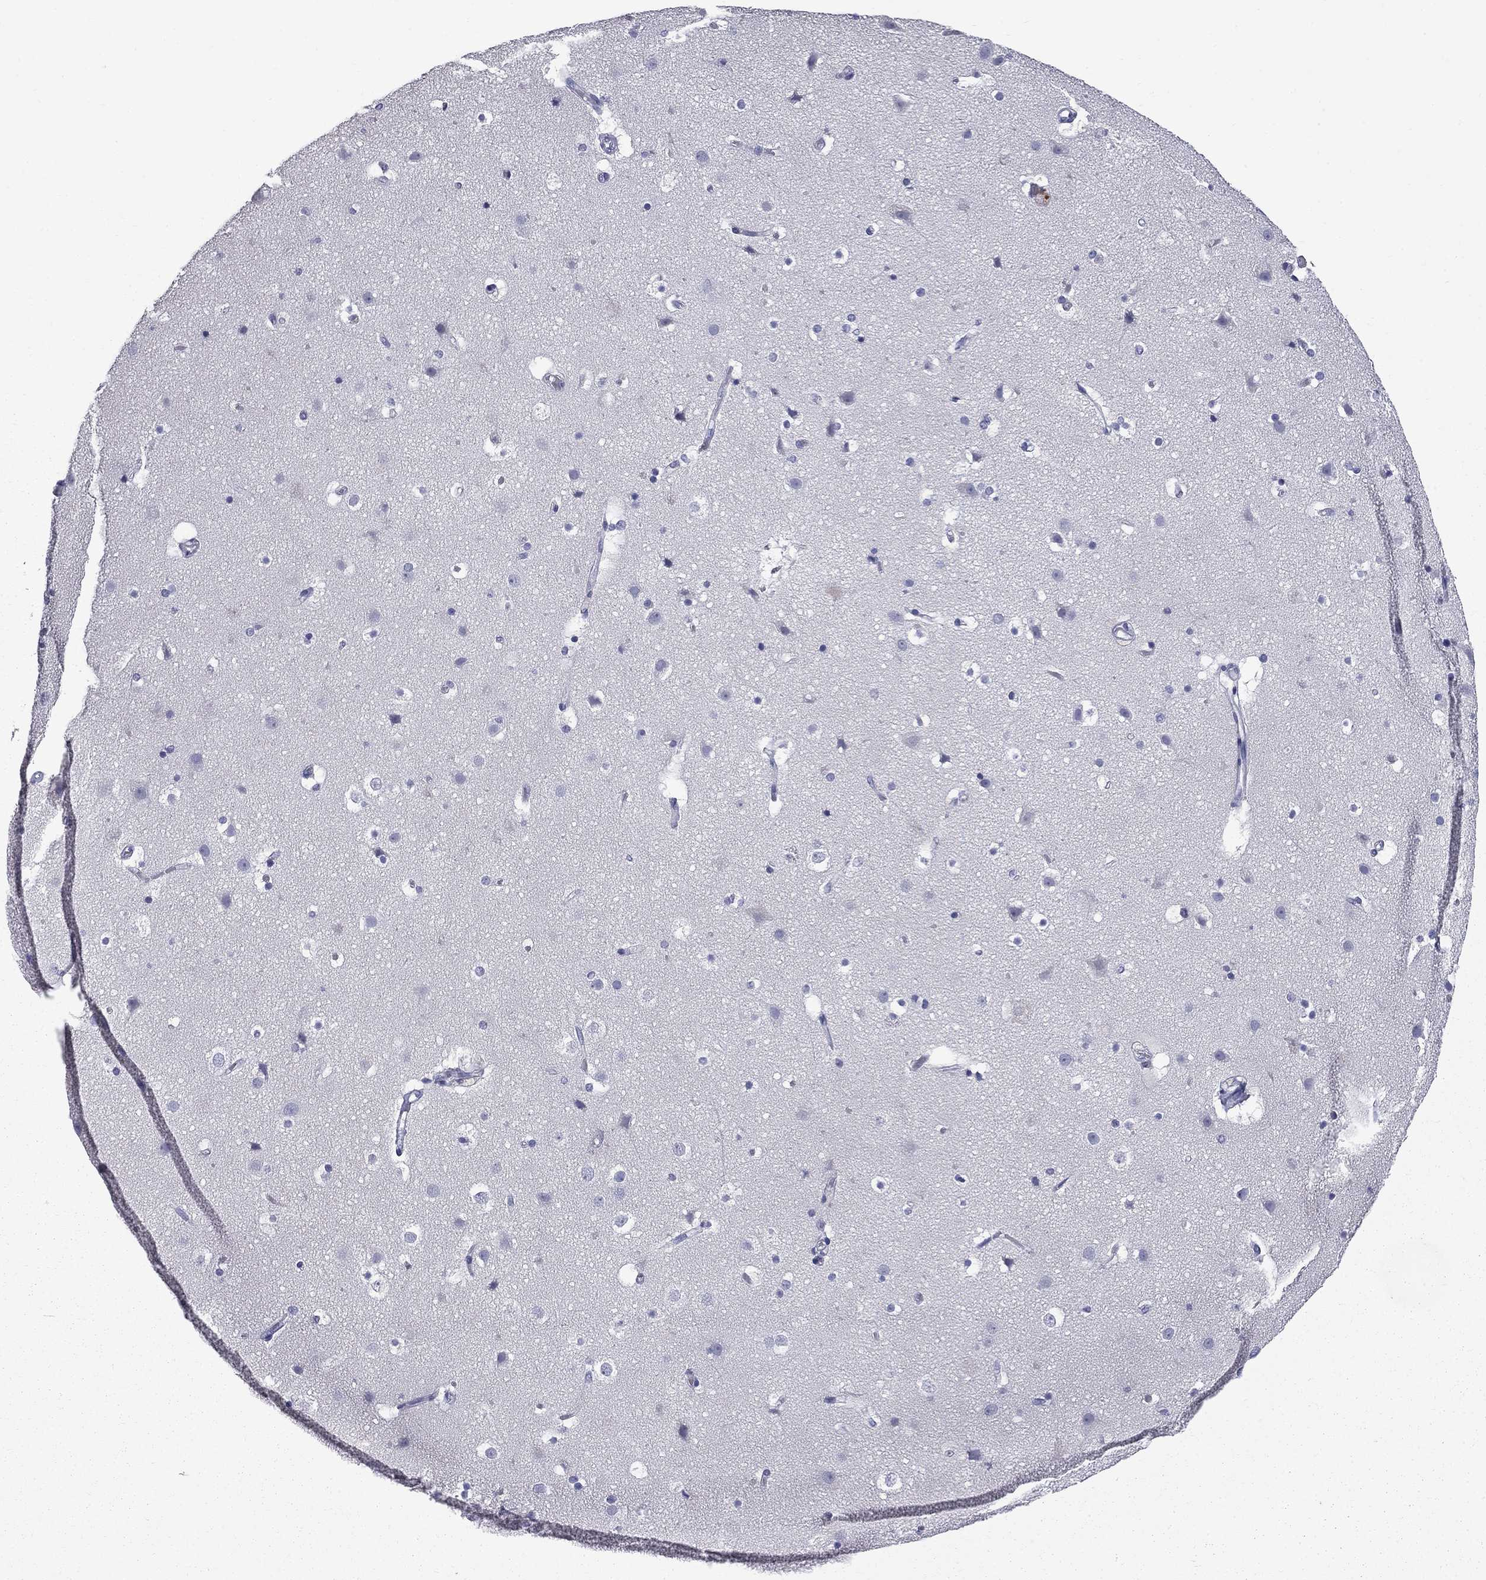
{"staining": {"intensity": "negative", "quantity": "none", "location": "none"}, "tissue": "cerebral cortex", "cell_type": "Endothelial cells", "image_type": "normal", "snomed": [{"axis": "morphology", "description": "Normal tissue, NOS"}, {"axis": "topography", "description": "Cerebral cortex"}], "caption": "High power microscopy image of an immunohistochemistry (IHC) image of unremarkable cerebral cortex, revealing no significant positivity in endothelial cells.", "gene": "TRIM29", "patient": {"sex": "female", "age": 52}}